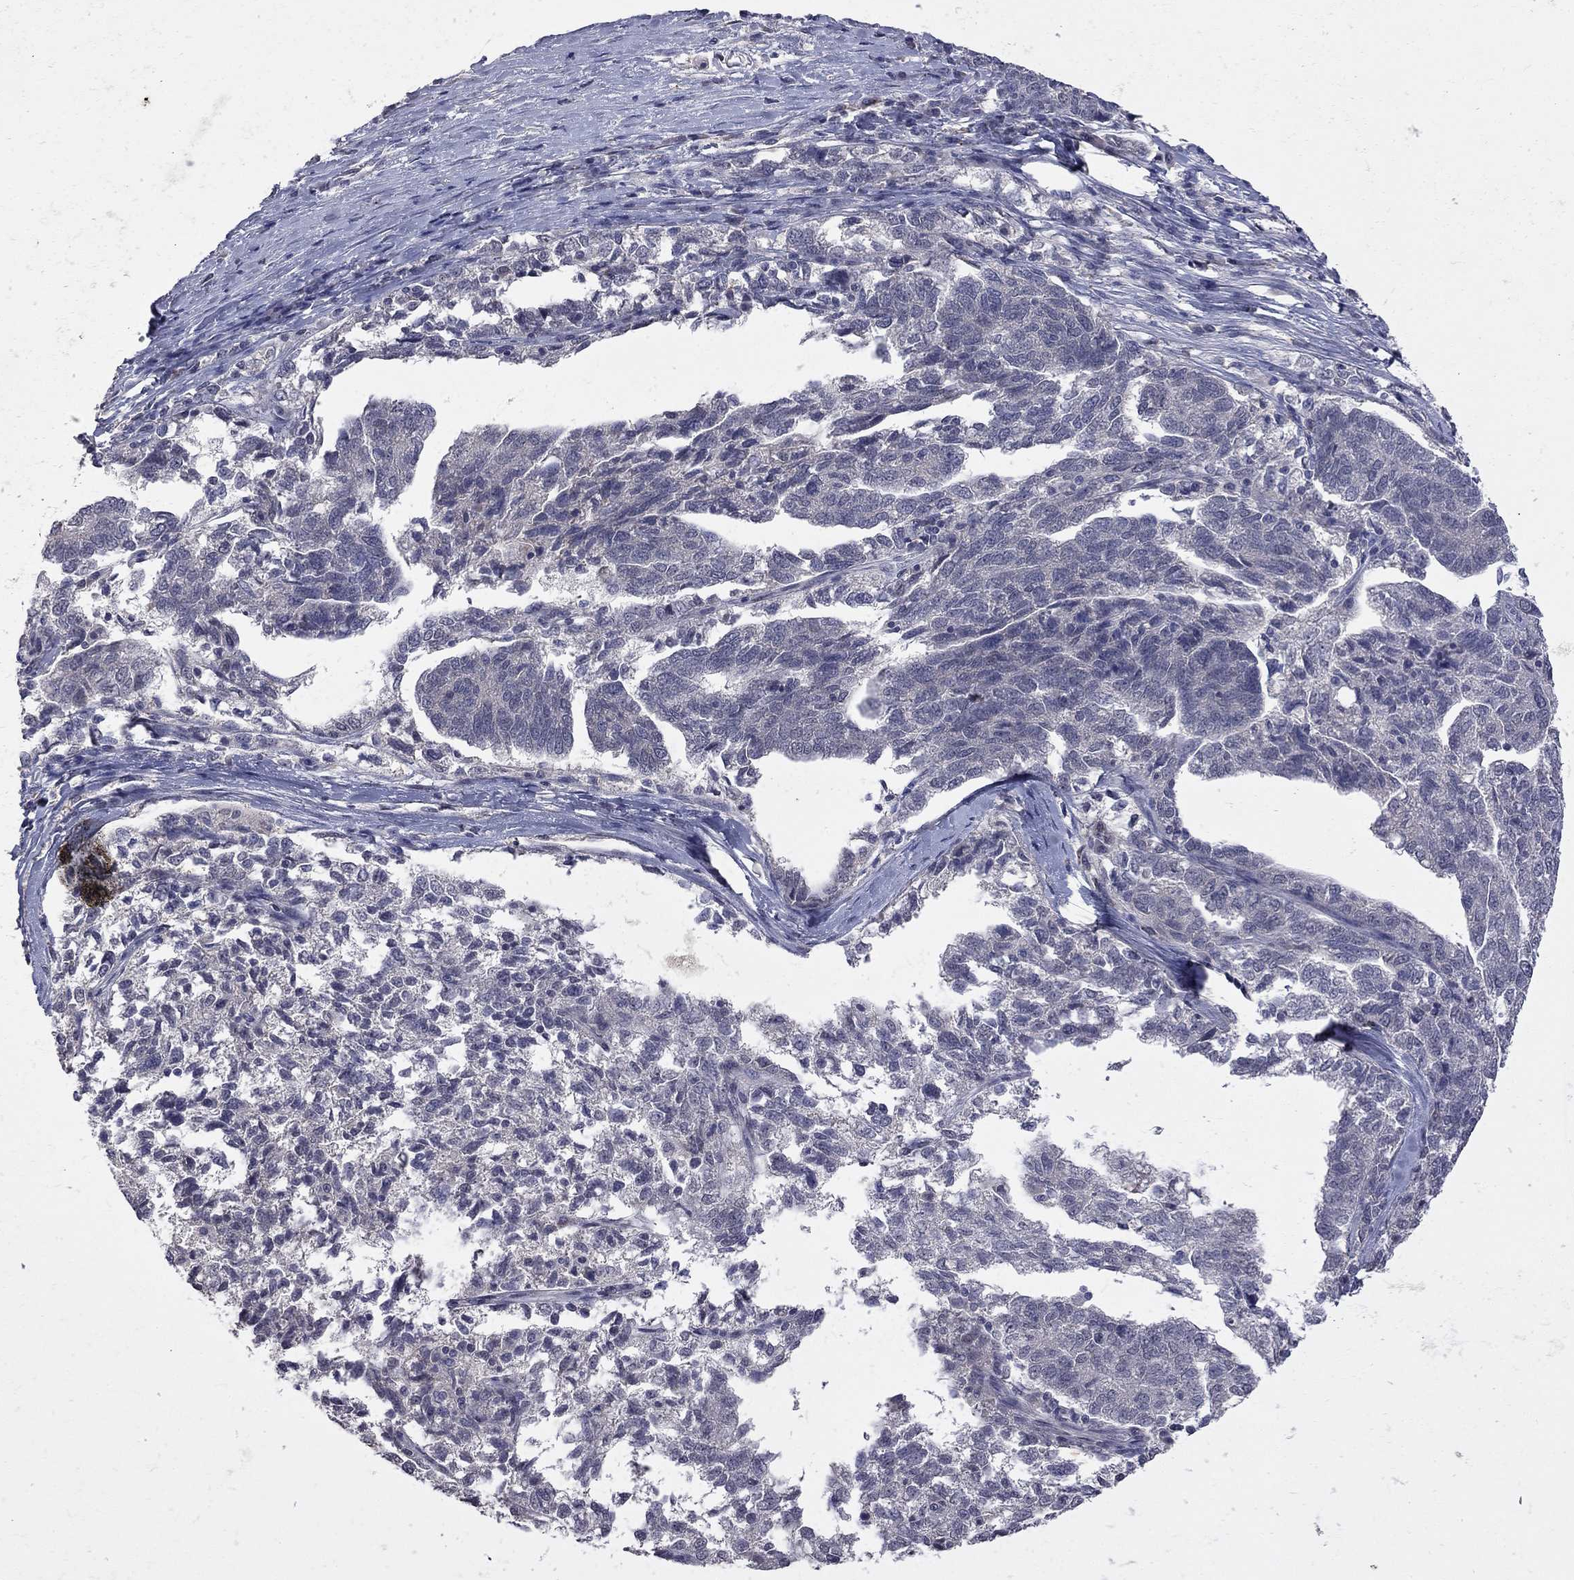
{"staining": {"intensity": "negative", "quantity": "none", "location": "none"}, "tissue": "ovarian cancer", "cell_type": "Tumor cells", "image_type": "cancer", "snomed": [{"axis": "morphology", "description": "Cystadenocarcinoma, serous, NOS"}, {"axis": "topography", "description": "Ovary"}], "caption": "This is an immunohistochemistry (IHC) histopathology image of human serous cystadenocarcinoma (ovarian). There is no positivity in tumor cells.", "gene": "FABP12", "patient": {"sex": "female", "age": 71}}